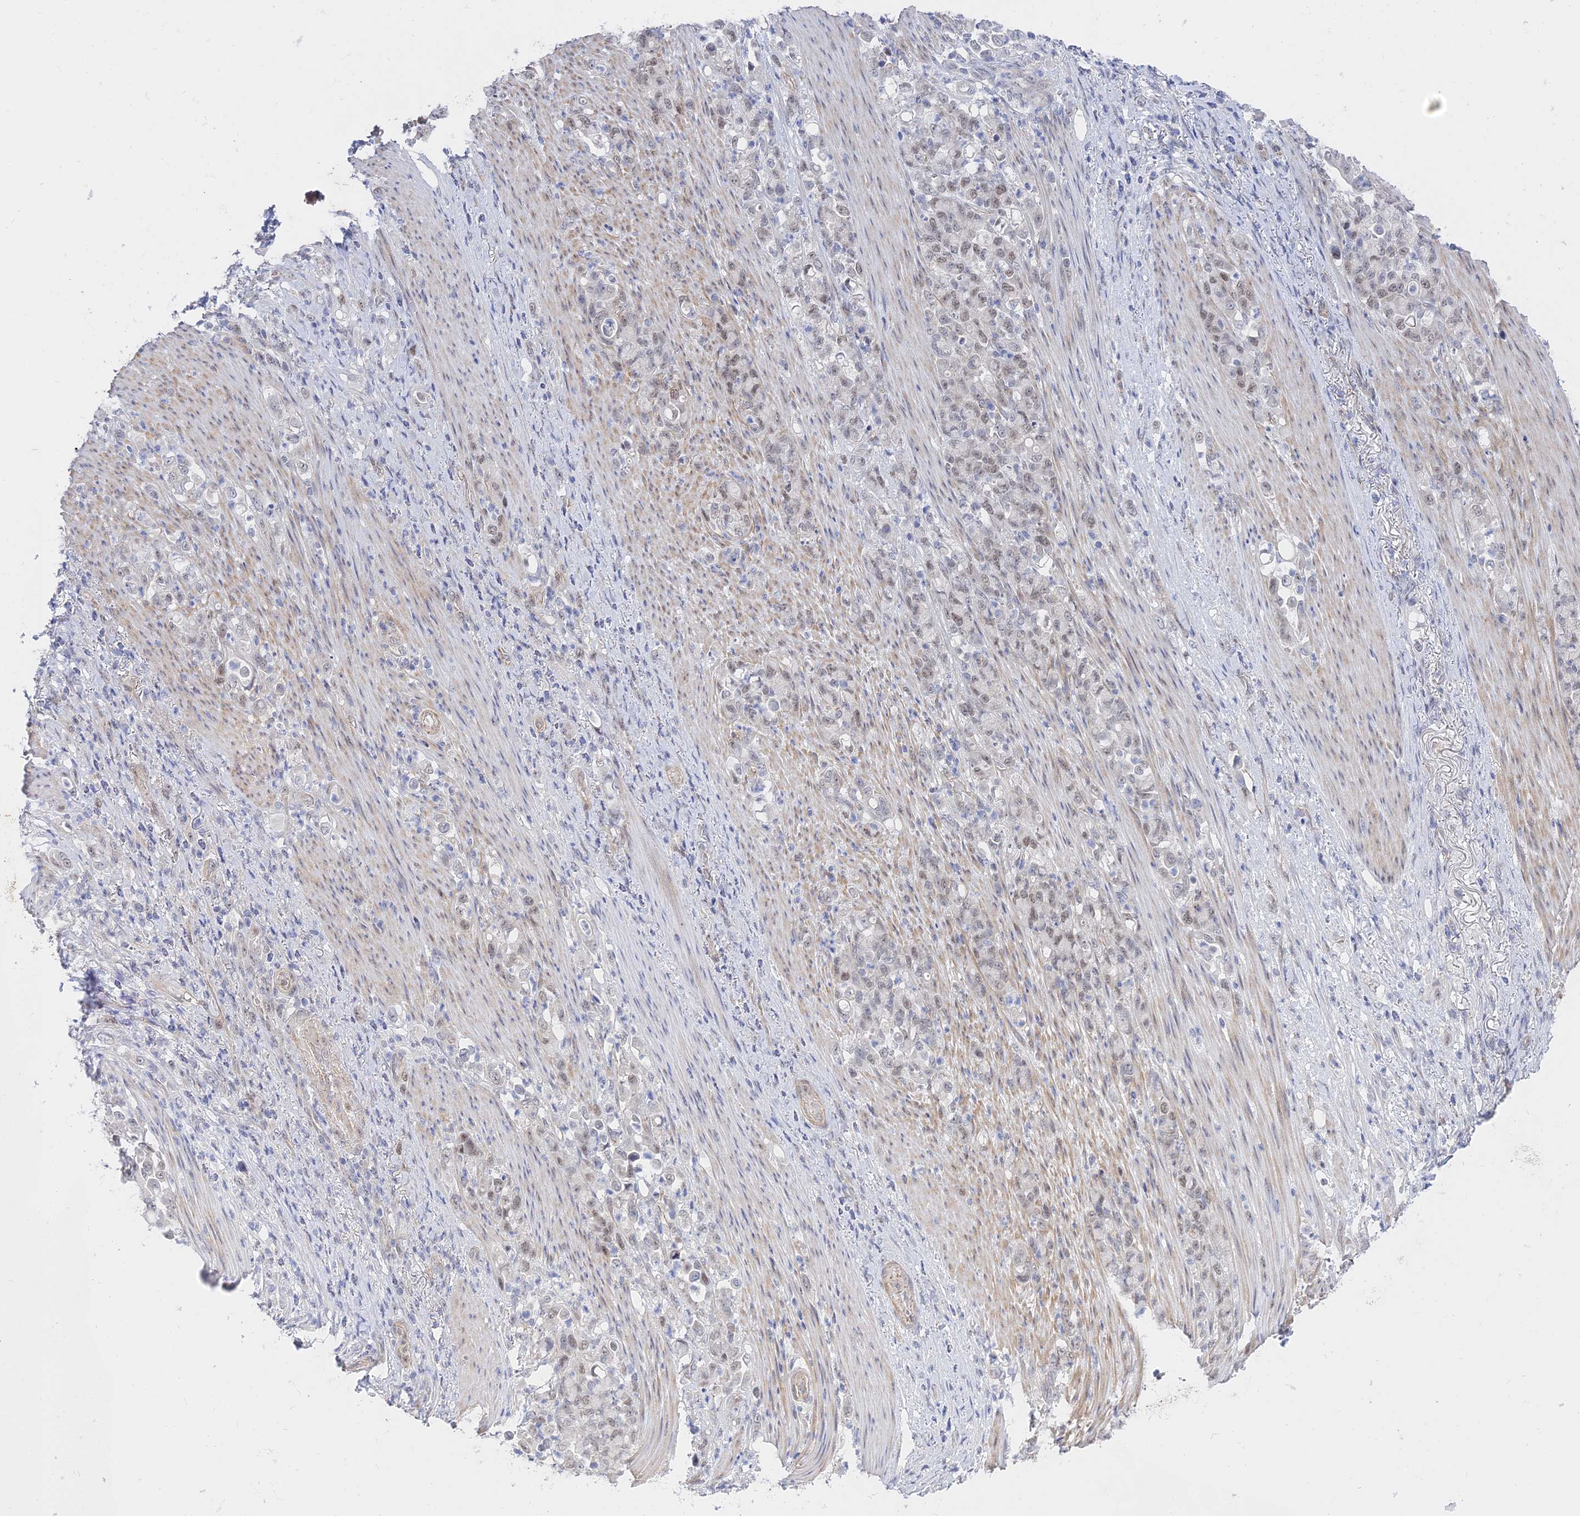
{"staining": {"intensity": "weak", "quantity": ">75%", "location": "nuclear"}, "tissue": "stomach cancer", "cell_type": "Tumor cells", "image_type": "cancer", "snomed": [{"axis": "morphology", "description": "Normal tissue, NOS"}, {"axis": "morphology", "description": "Adenocarcinoma, NOS"}, {"axis": "topography", "description": "Stomach"}], "caption": "Approximately >75% of tumor cells in stomach adenocarcinoma demonstrate weak nuclear protein staining as visualized by brown immunohistochemical staining.", "gene": "CFAP92", "patient": {"sex": "female", "age": 79}}